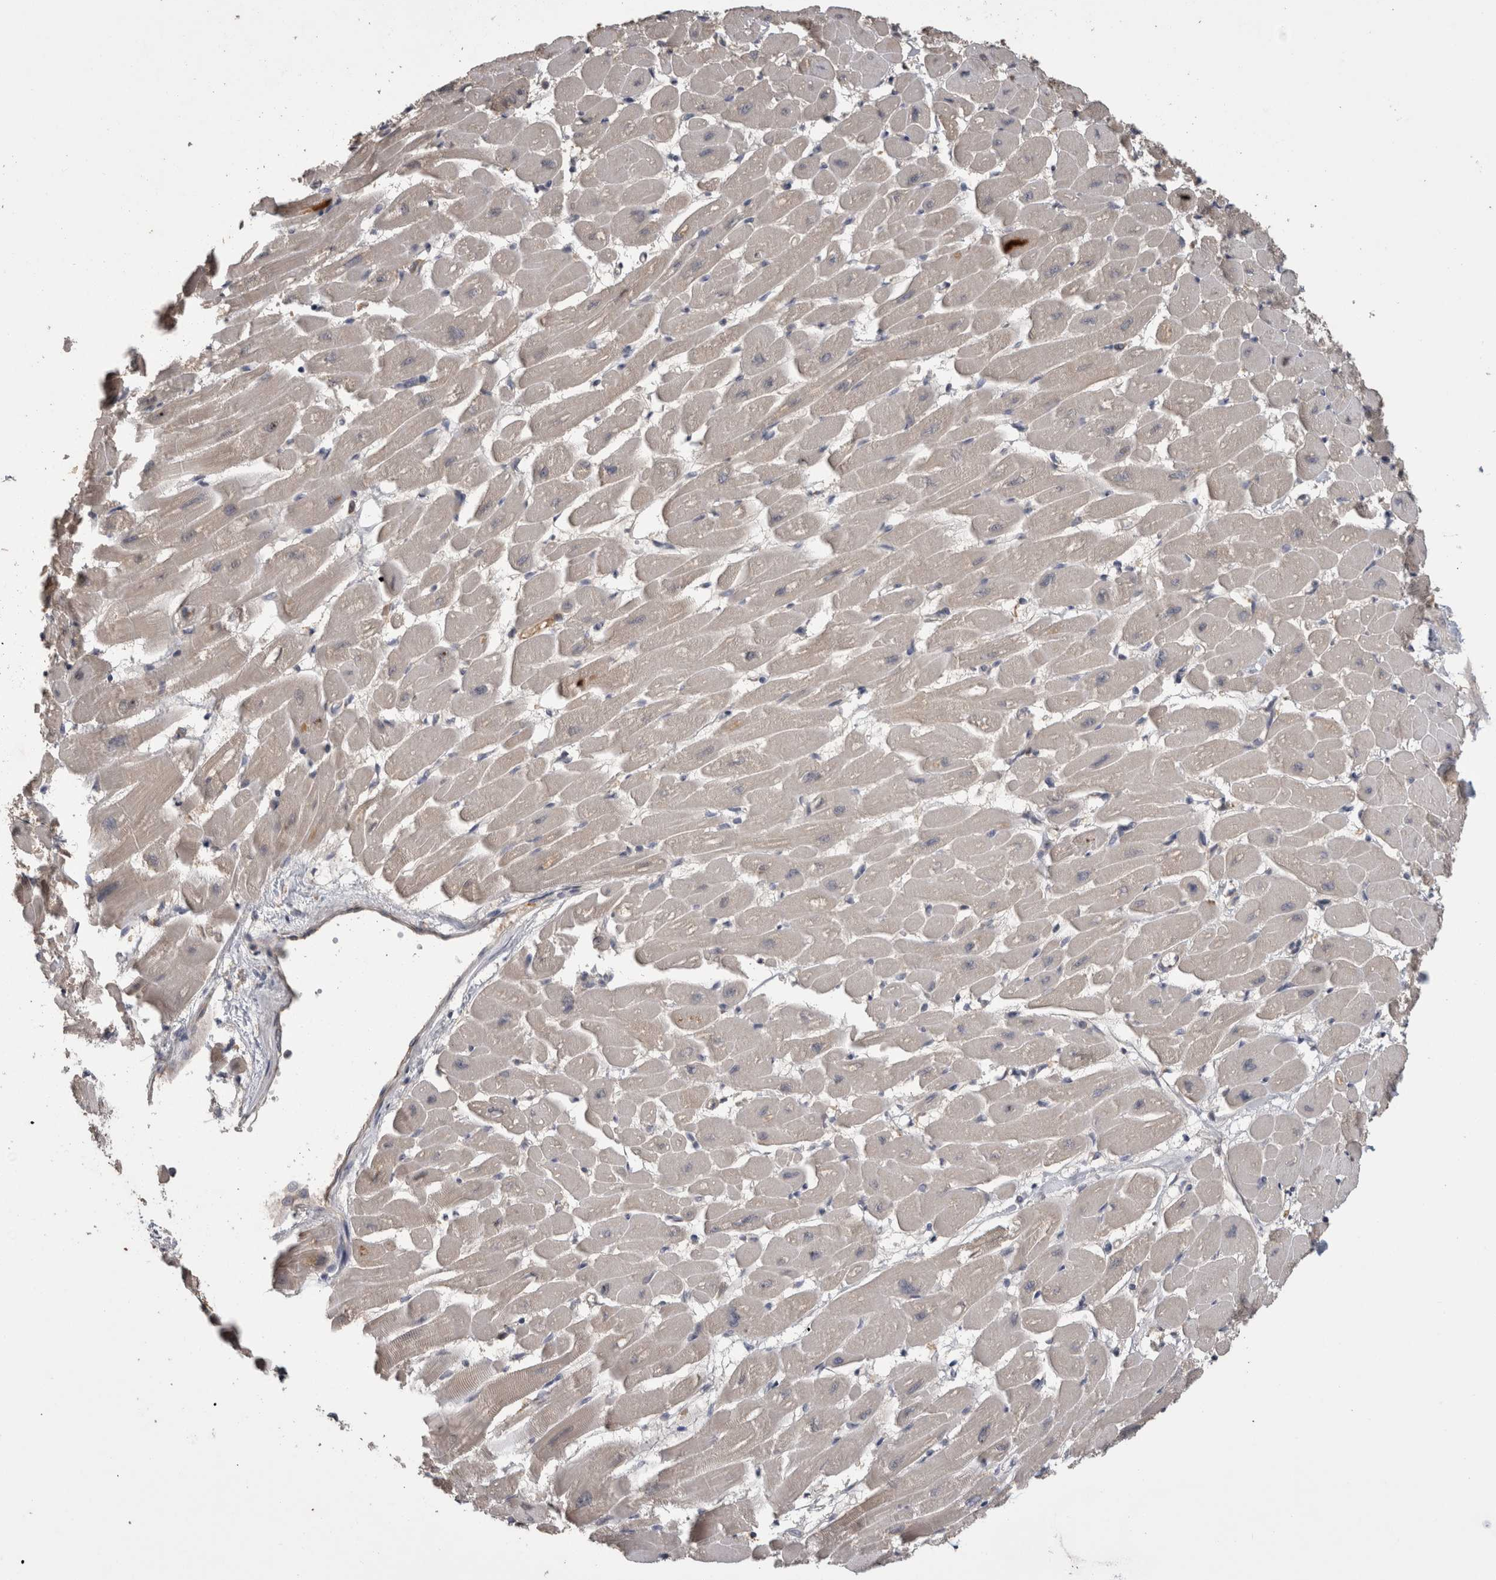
{"staining": {"intensity": "moderate", "quantity": "25%-75%", "location": "cytoplasmic/membranous"}, "tissue": "heart muscle", "cell_type": "Cardiomyocytes", "image_type": "normal", "snomed": [{"axis": "morphology", "description": "Normal tissue, NOS"}, {"axis": "topography", "description": "Heart"}], "caption": "An immunohistochemistry (IHC) histopathology image of unremarkable tissue is shown. Protein staining in brown highlights moderate cytoplasmic/membranous positivity in heart muscle within cardiomyocytes.", "gene": "TBCE", "patient": {"sex": "female", "age": 54}}